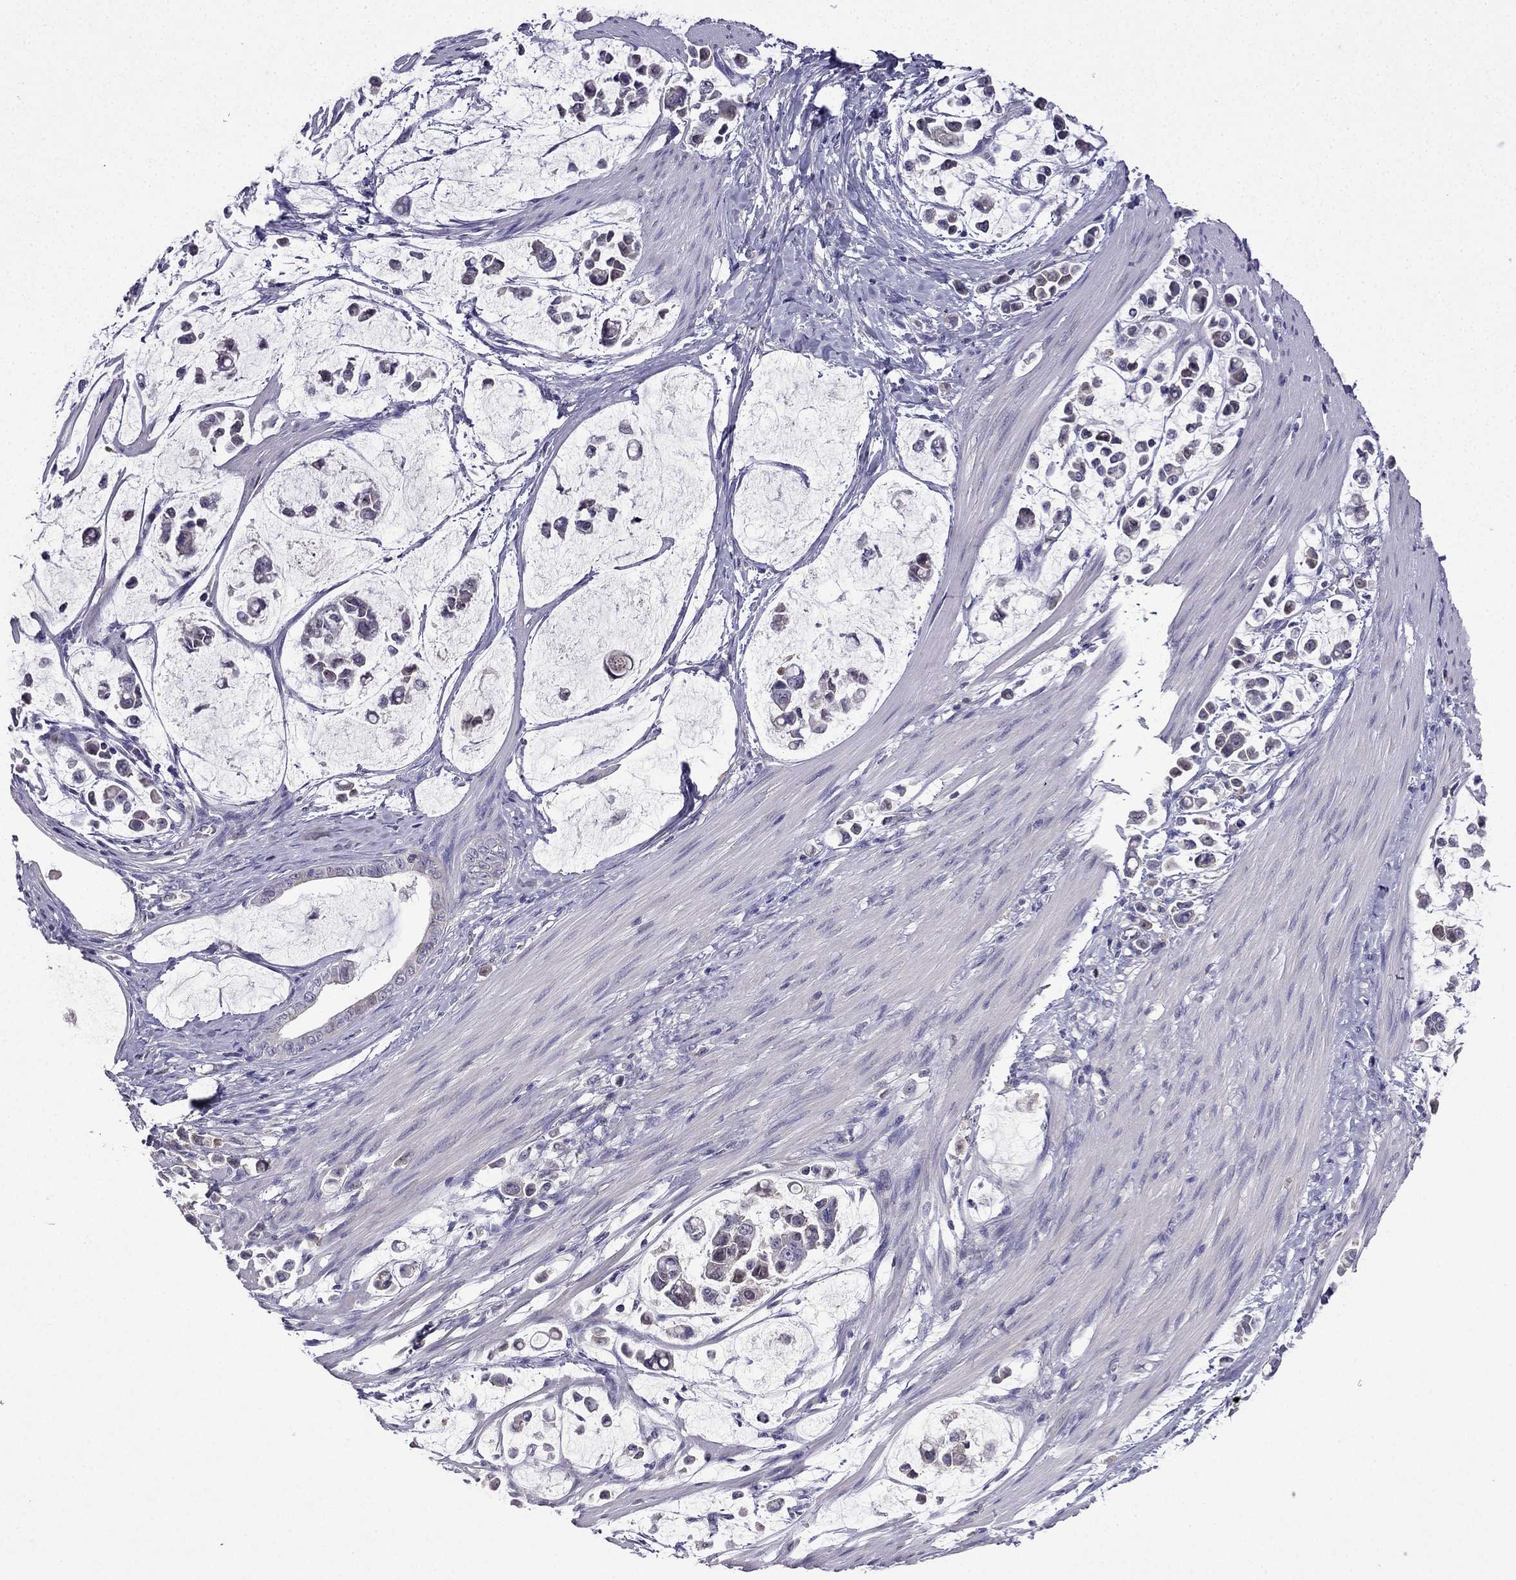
{"staining": {"intensity": "negative", "quantity": "none", "location": "none"}, "tissue": "stomach cancer", "cell_type": "Tumor cells", "image_type": "cancer", "snomed": [{"axis": "morphology", "description": "Adenocarcinoma, NOS"}, {"axis": "topography", "description": "Stomach"}], "caption": "IHC histopathology image of neoplastic tissue: stomach adenocarcinoma stained with DAB (3,3'-diaminobenzidine) reveals no significant protein staining in tumor cells.", "gene": "UHRF1", "patient": {"sex": "male", "age": 82}}